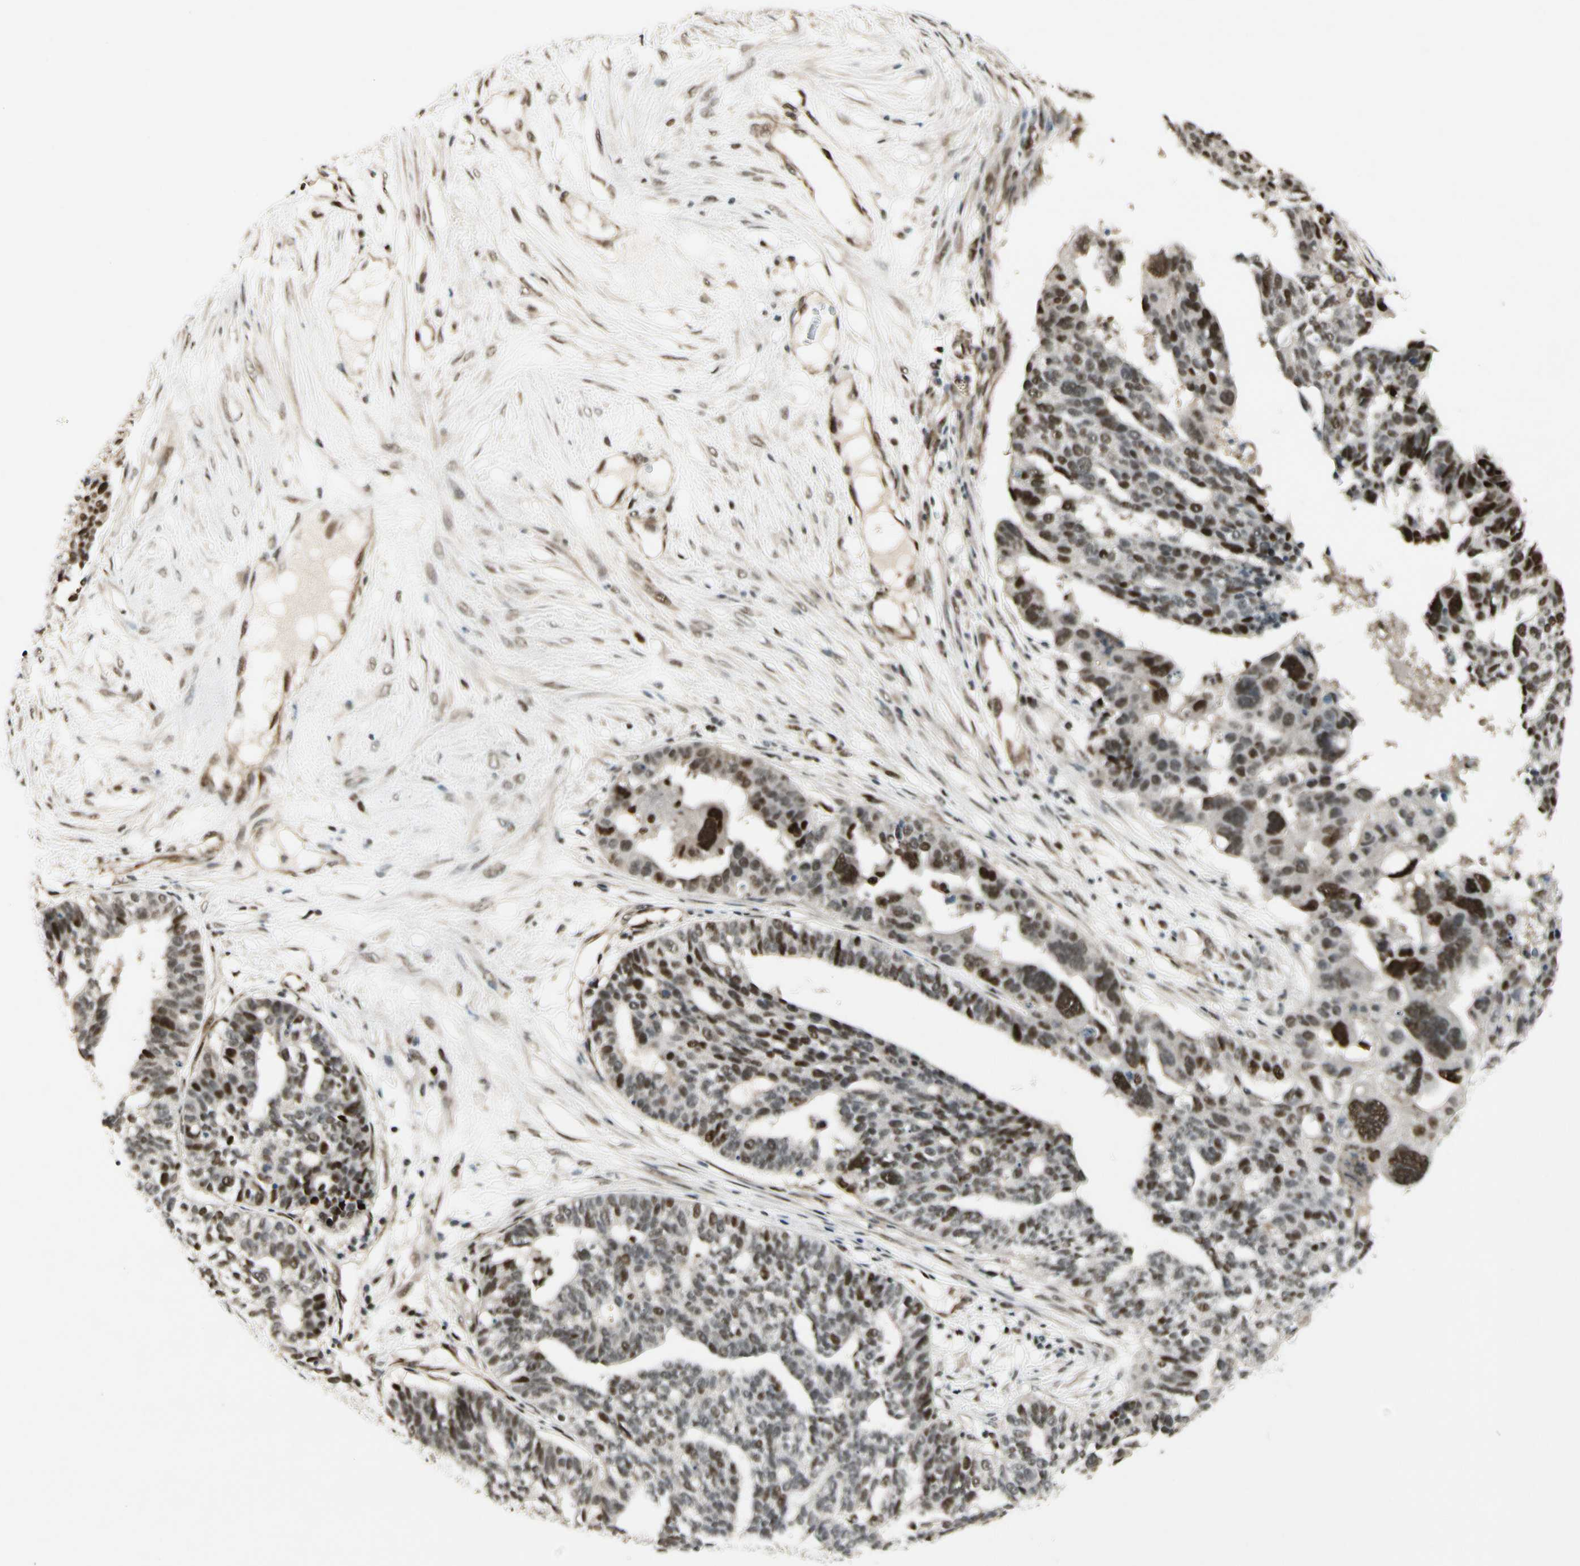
{"staining": {"intensity": "strong", "quantity": "25%-75%", "location": "nuclear"}, "tissue": "ovarian cancer", "cell_type": "Tumor cells", "image_type": "cancer", "snomed": [{"axis": "morphology", "description": "Cystadenocarcinoma, serous, NOS"}, {"axis": "topography", "description": "Ovary"}], "caption": "Immunohistochemical staining of human ovarian cancer (serous cystadenocarcinoma) shows high levels of strong nuclear protein positivity in about 25%-75% of tumor cells.", "gene": "CDK11A", "patient": {"sex": "female", "age": 59}}